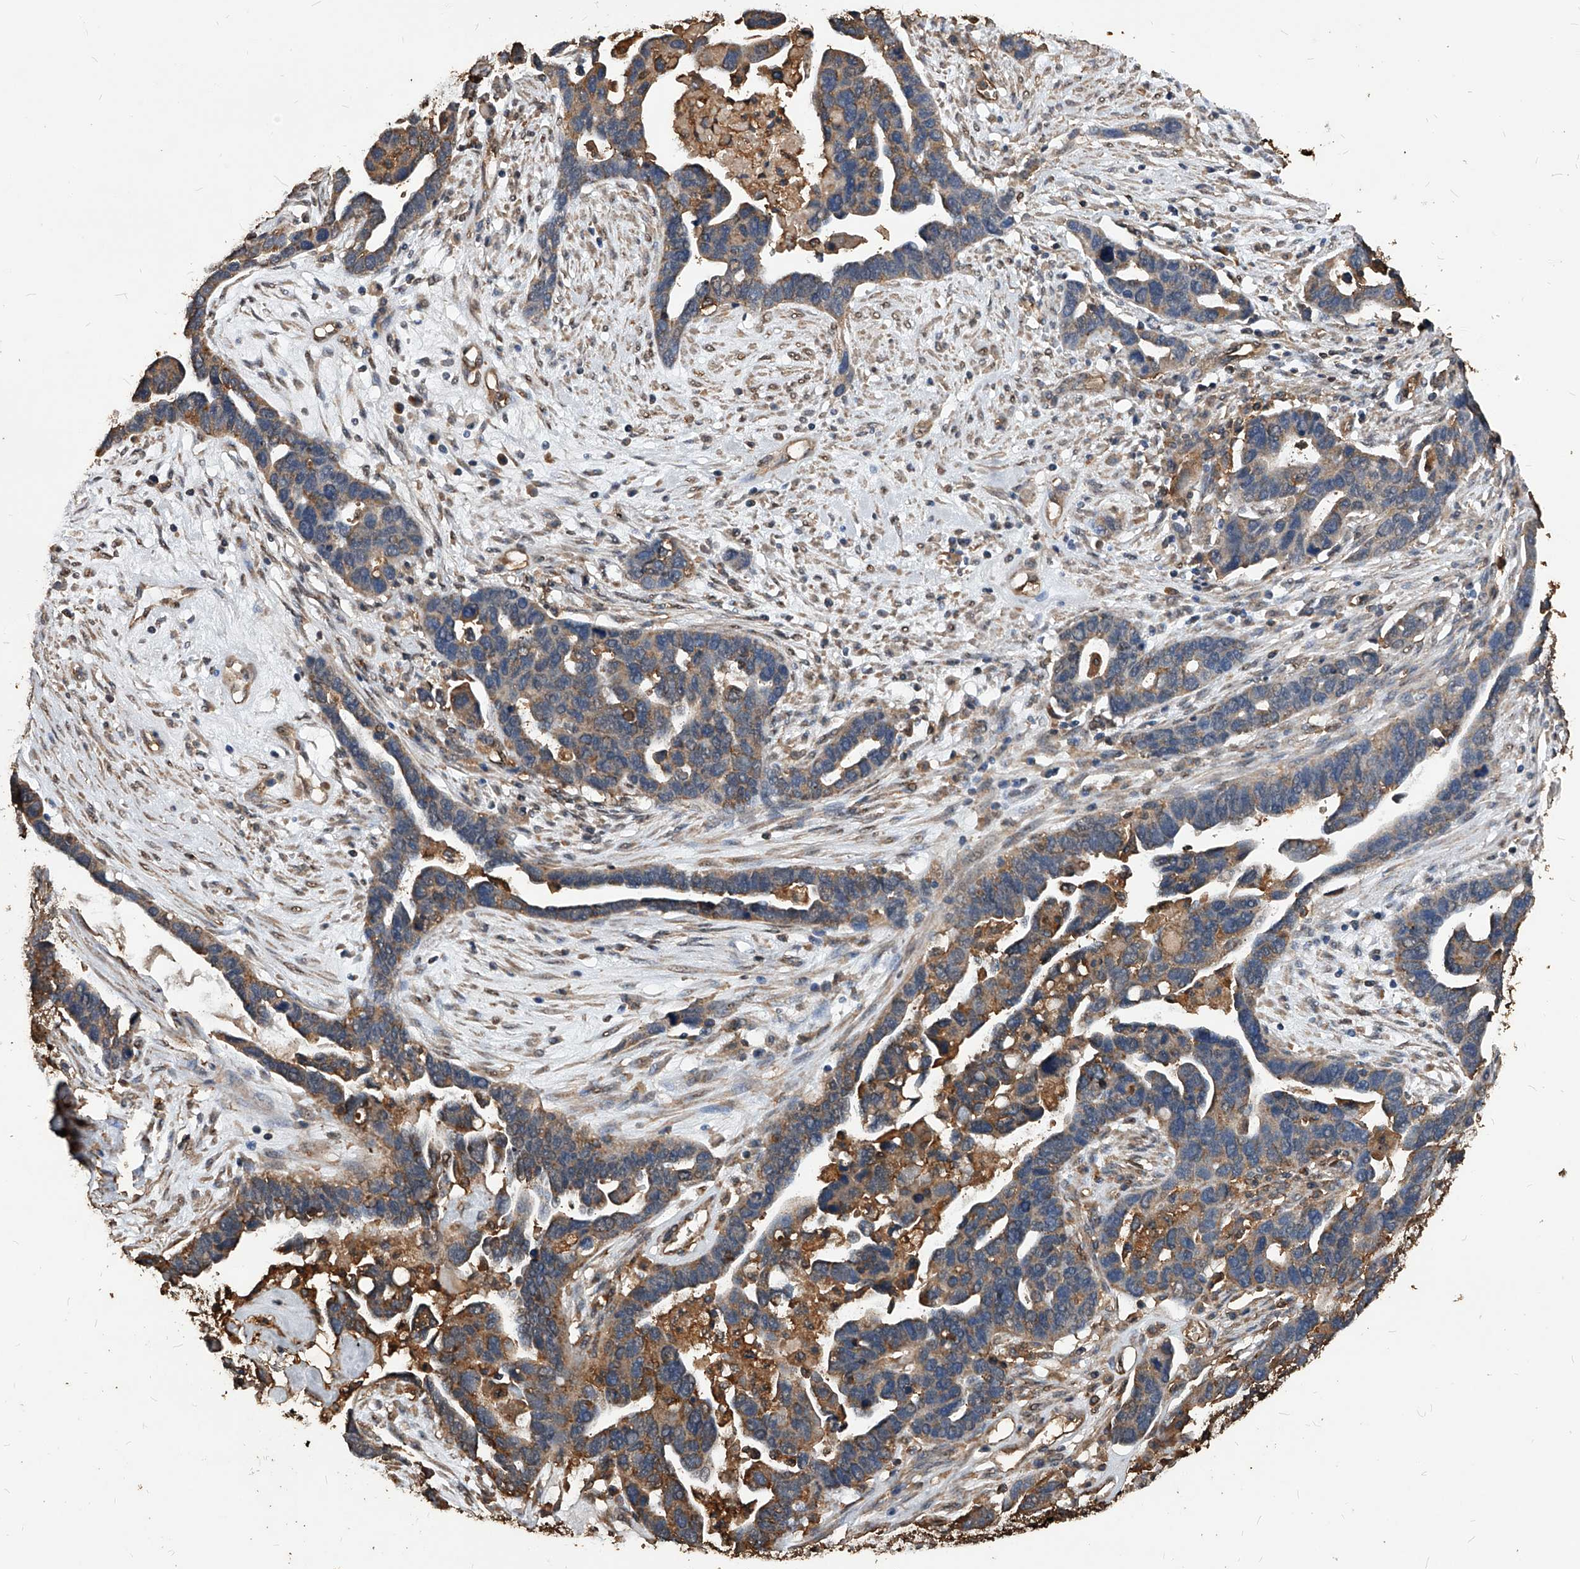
{"staining": {"intensity": "moderate", "quantity": "25%-75%", "location": "cytoplasmic/membranous"}, "tissue": "ovarian cancer", "cell_type": "Tumor cells", "image_type": "cancer", "snomed": [{"axis": "morphology", "description": "Cystadenocarcinoma, serous, NOS"}, {"axis": "topography", "description": "Ovary"}], "caption": "Human ovarian serous cystadenocarcinoma stained with a protein marker displays moderate staining in tumor cells.", "gene": "UCP2", "patient": {"sex": "female", "age": 54}}